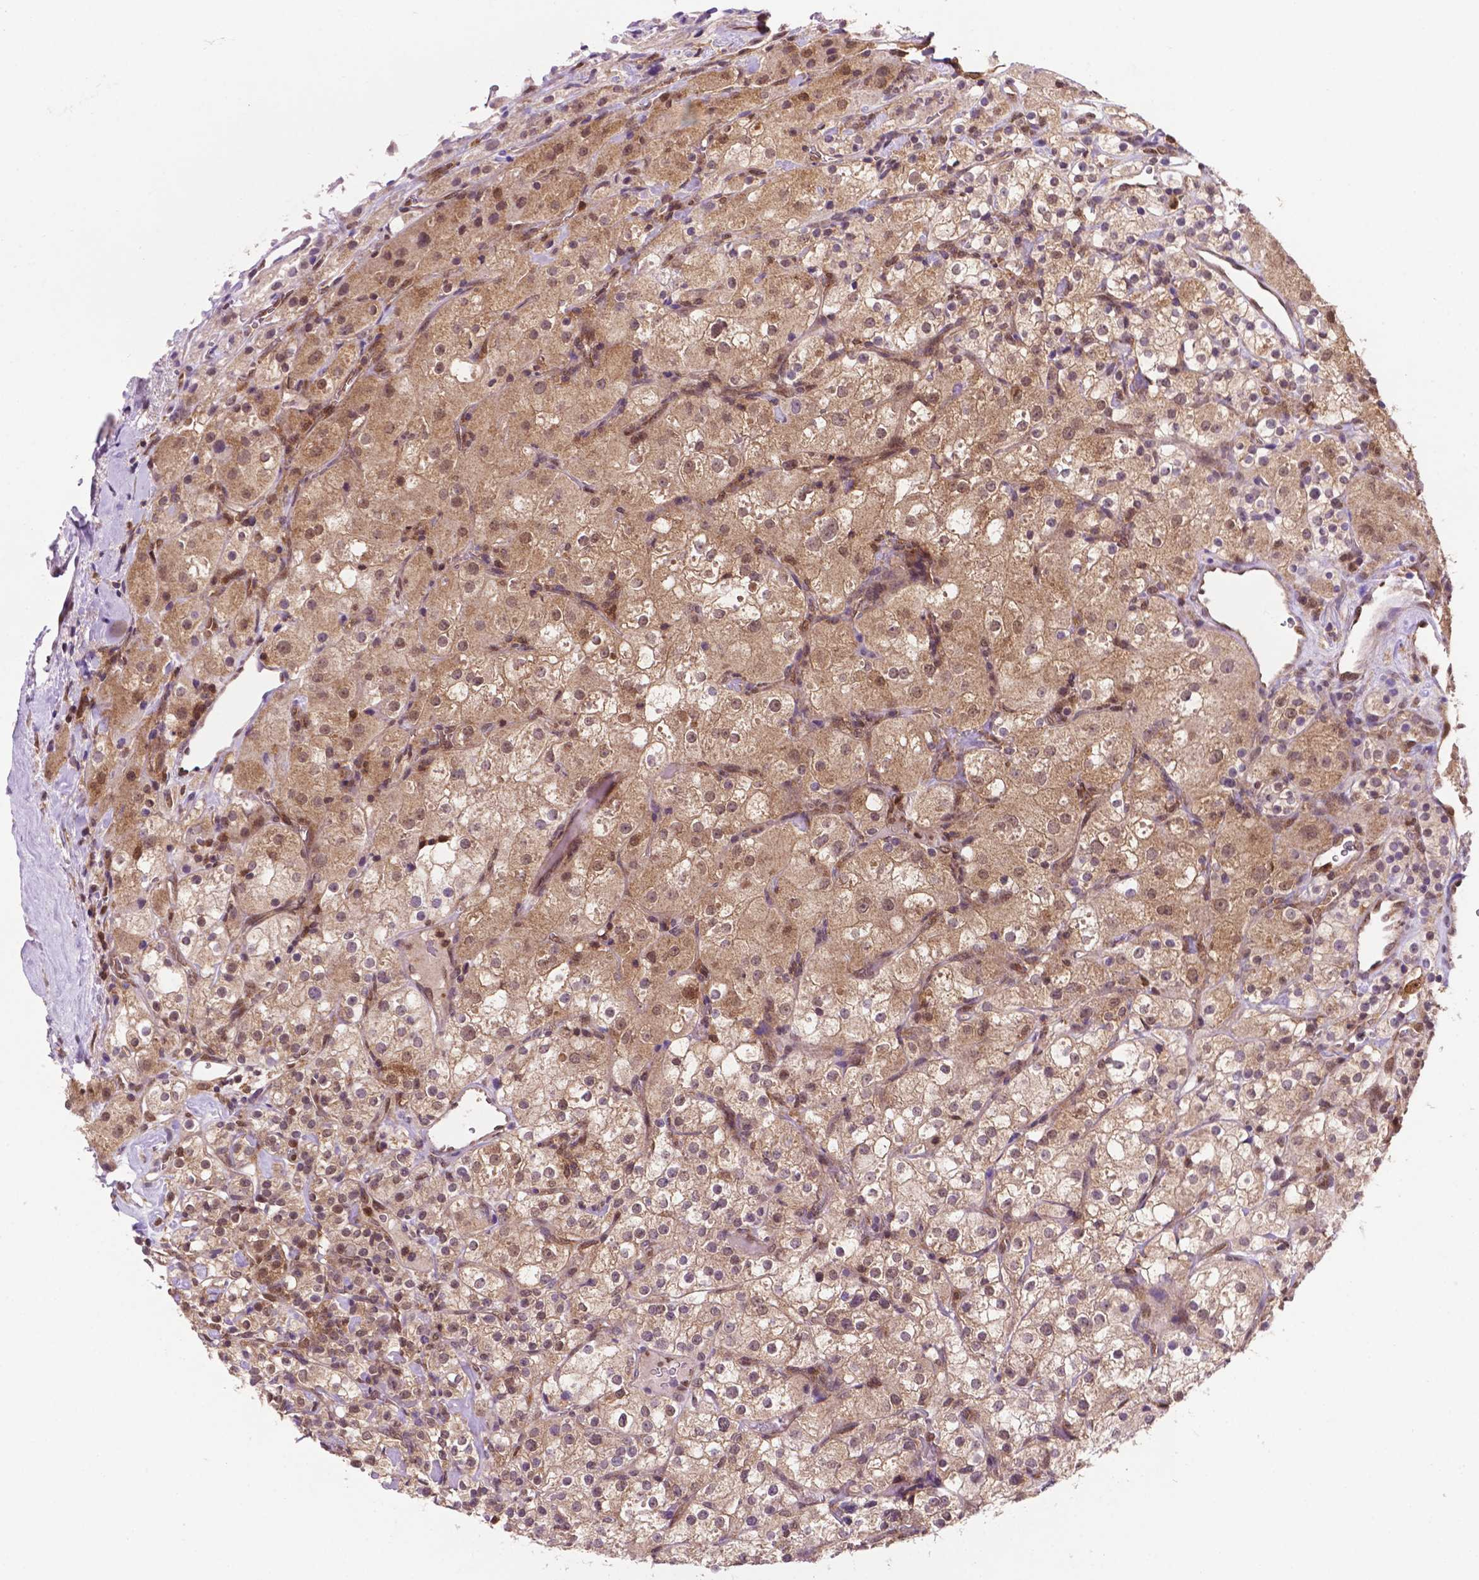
{"staining": {"intensity": "weak", "quantity": ">75%", "location": "cytoplasmic/membranous,nuclear"}, "tissue": "renal cancer", "cell_type": "Tumor cells", "image_type": "cancer", "snomed": [{"axis": "morphology", "description": "Adenocarcinoma, NOS"}, {"axis": "topography", "description": "Kidney"}], "caption": "A brown stain shows weak cytoplasmic/membranous and nuclear expression of a protein in human renal cancer (adenocarcinoma) tumor cells. The protein is stained brown, and the nuclei are stained in blue (DAB (3,3'-diaminobenzidine) IHC with brightfield microscopy, high magnification).", "gene": "UBE2L6", "patient": {"sex": "male", "age": 77}}